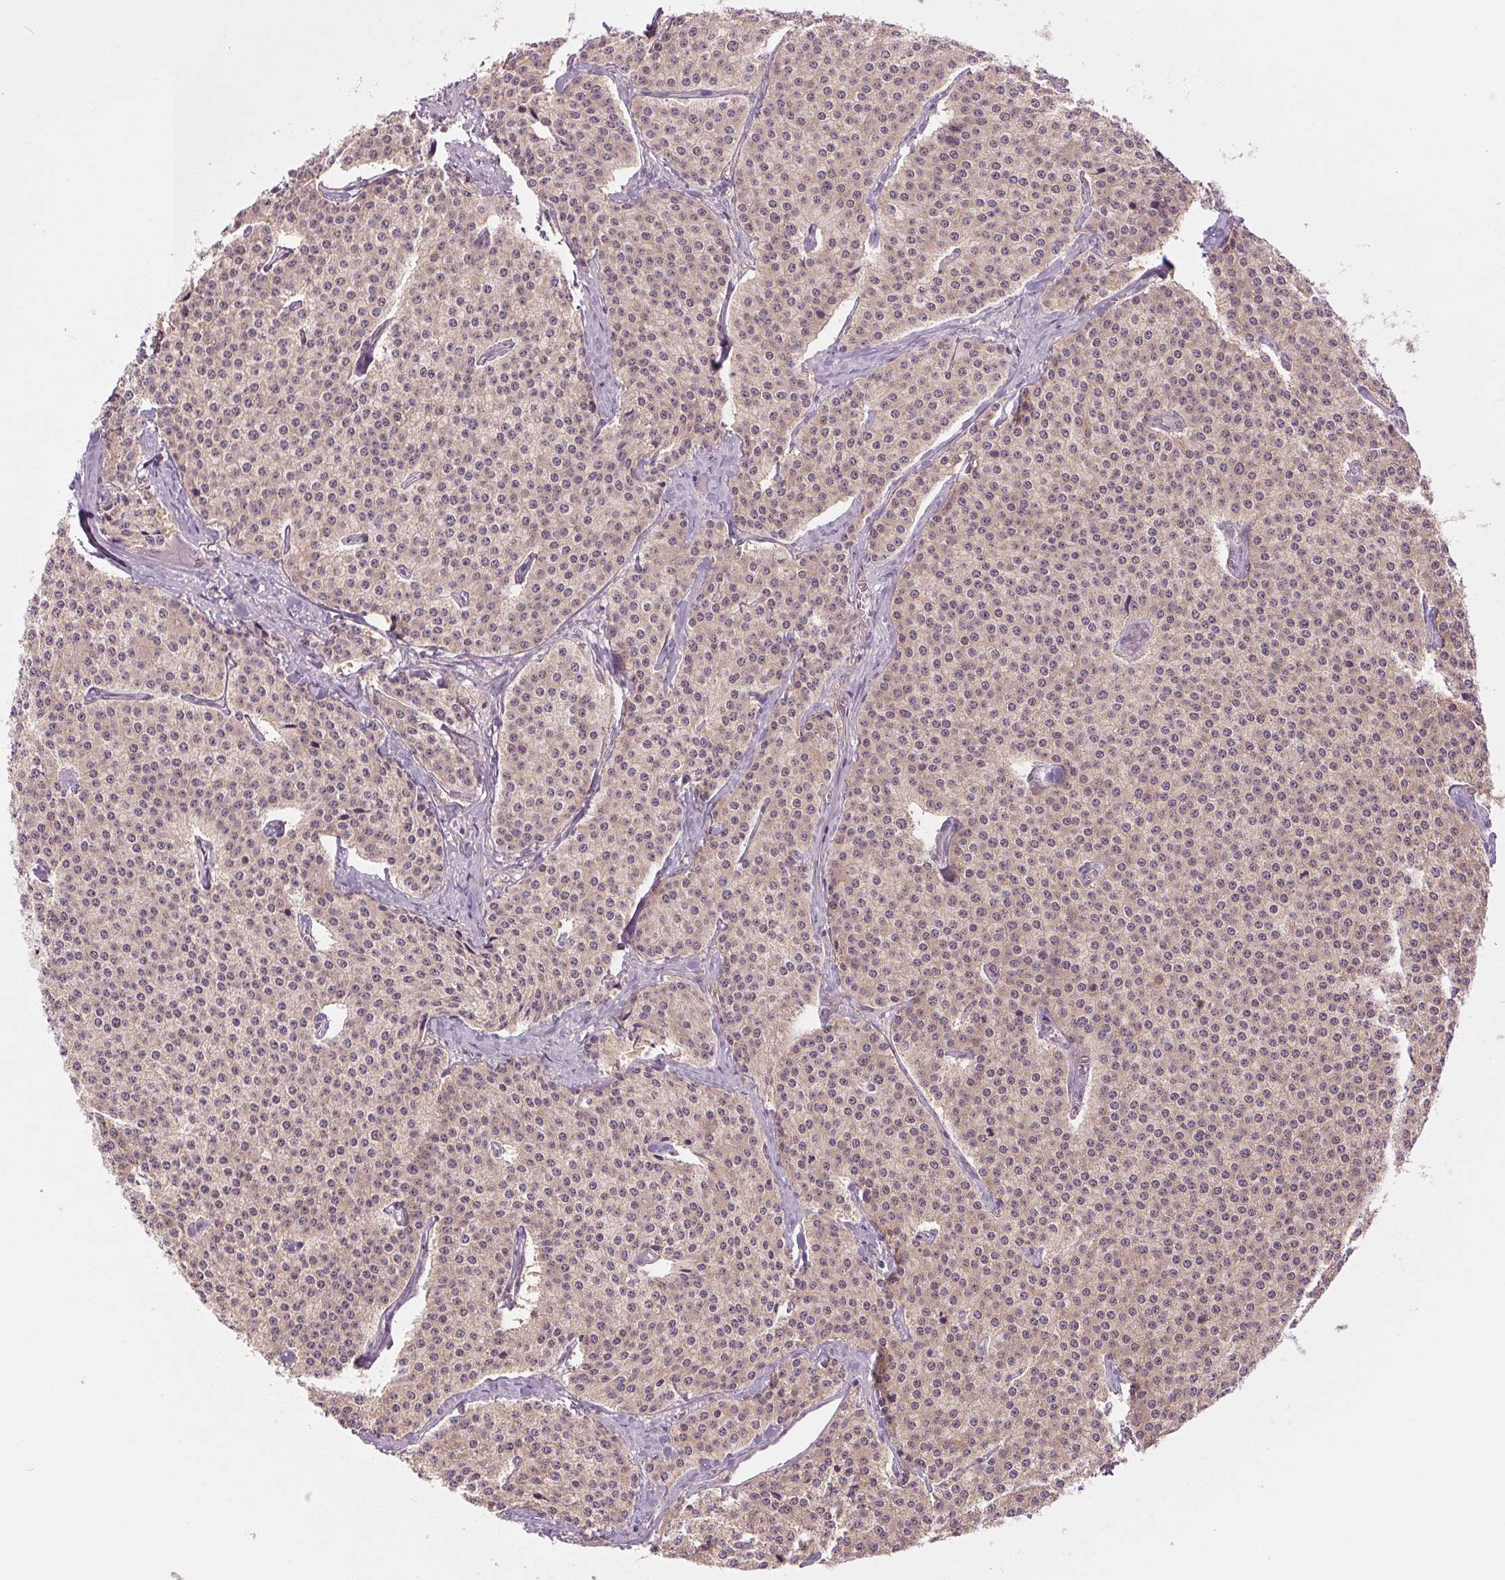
{"staining": {"intensity": "weak", "quantity": ">75%", "location": "cytoplasmic/membranous,nuclear"}, "tissue": "carcinoid", "cell_type": "Tumor cells", "image_type": "cancer", "snomed": [{"axis": "morphology", "description": "Carcinoid, malignant, NOS"}, {"axis": "topography", "description": "Small intestine"}], "caption": "Carcinoid stained with a protein marker demonstrates weak staining in tumor cells.", "gene": "MAP3K5", "patient": {"sex": "female", "age": 64}}